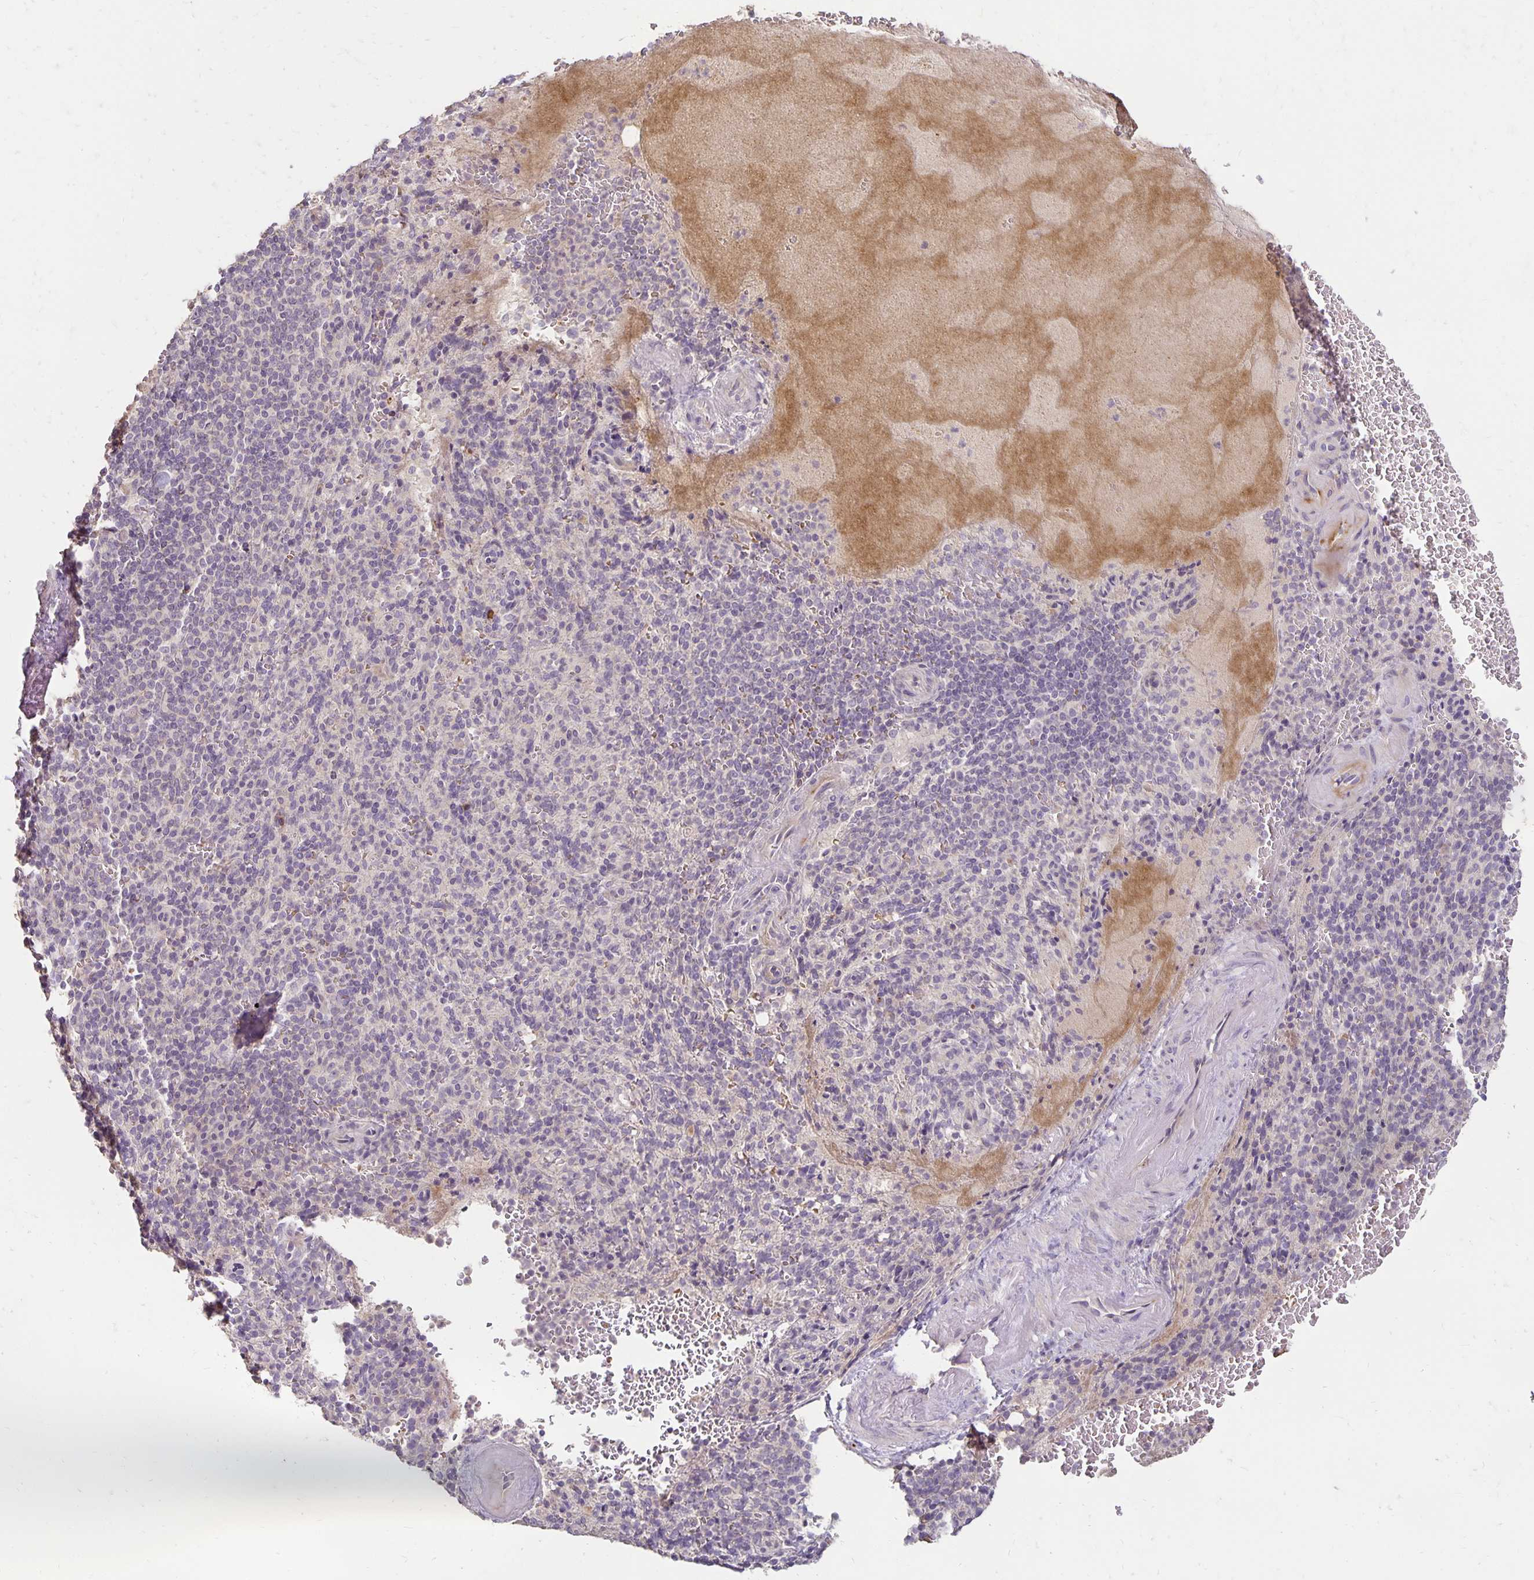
{"staining": {"intensity": "negative", "quantity": "none", "location": "none"}, "tissue": "spleen", "cell_type": "Cells in red pulp", "image_type": "normal", "snomed": [{"axis": "morphology", "description": "Normal tissue, NOS"}, {"axis": "topography", "description": "Spleen"}], "caption": "Immunohistochemical staining of unremarkable human spleen shows no significant staining in cells in red pulp. (DAB (3,3'-diaminobenzidine) IHC, high magnification).", "gene": "CST6", "patient": {"sex": "female", "age": 74}}